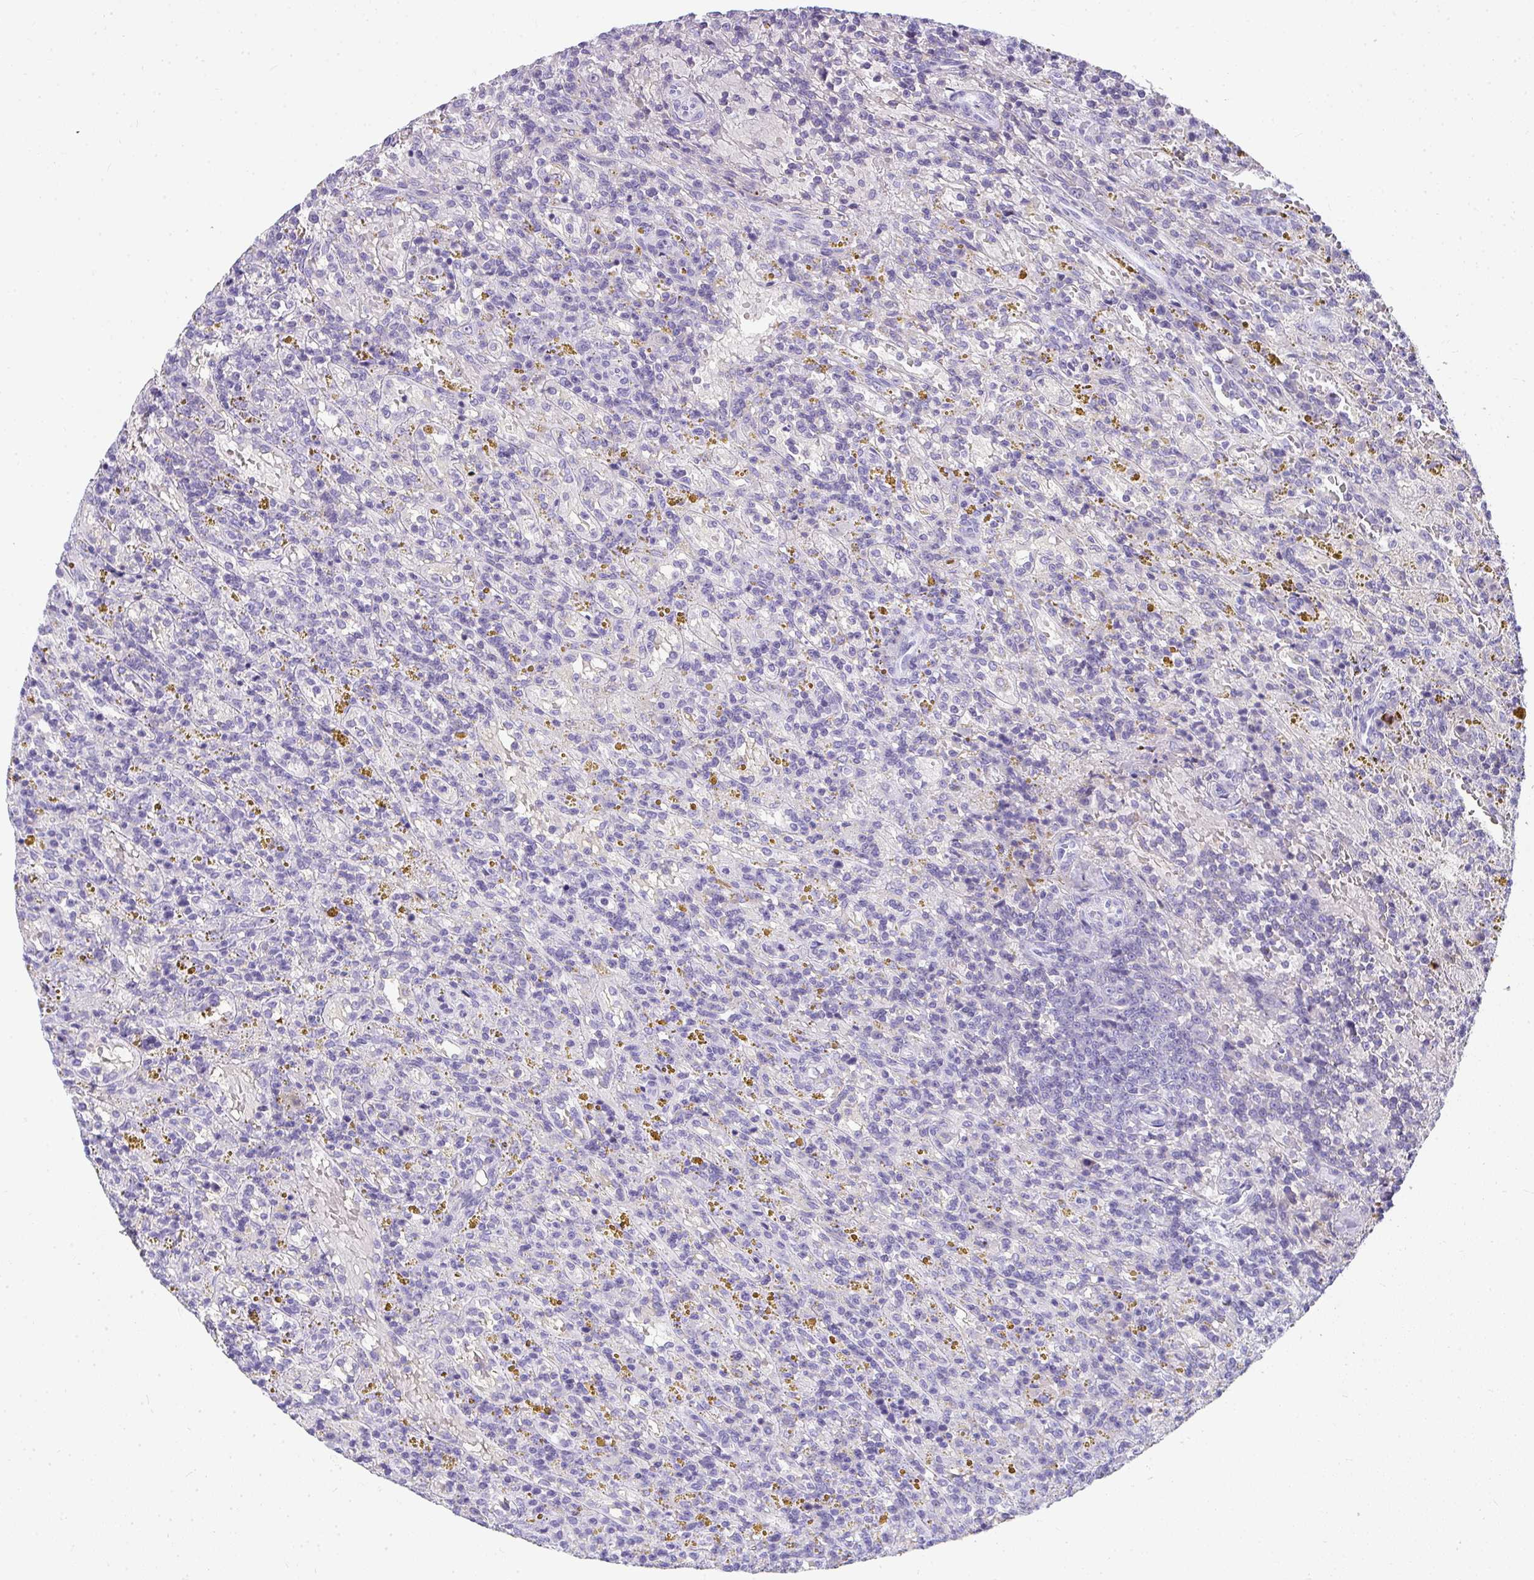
{"staining": {"intensity": "negative", "quantity": "none", "location": "none"}, "tissue": "lymphoma", "cell_type": "Tumor cells", "image_type": "cancer", "snomed": [{"axis": "morphology", "description": "Malignant lymphoma, non-Hodgkin's type, Low grade"}, {"axis": "topography", "description": "Spleen"}], "caption": "Protein analysis of low-grade malignant lymphoma, non-Hodgkin's type demonstrates no significant staining in tumor cells. Brightfield microscopy of IHC stained with DAB (brown) and hematoxylin (blue), captured at high magnification.", "gene": "ZSWIM3", "patient": {"sex": "female", "age": 65}}